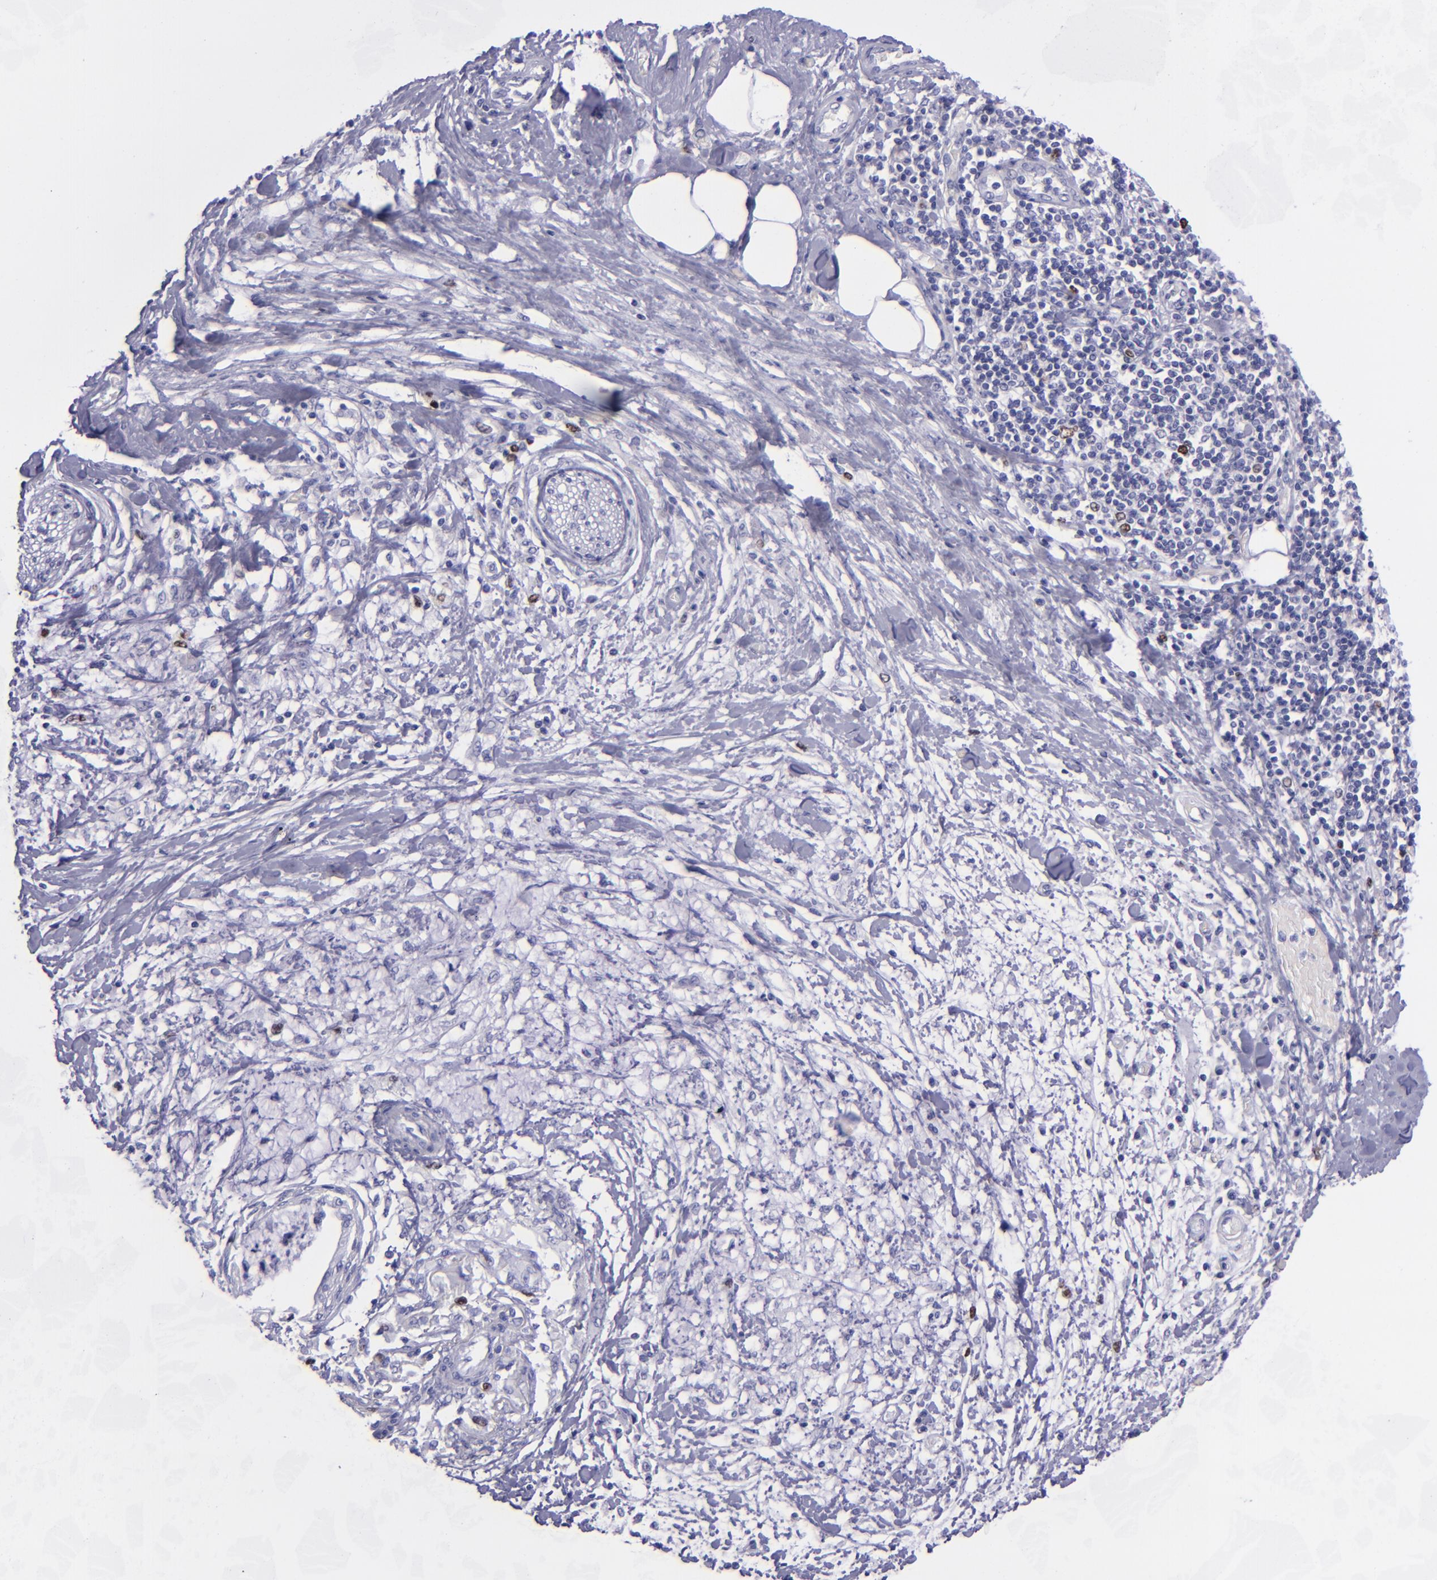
{"staining": {"intensity": "strong", "quantity": "<25%", "location": "nuclear"}, "tissue": "pancreatic cancer", "cell_type": "Tumor cells", "image_type": "cancer", "snomed": [{"axis": "morphology", "description": "Adenocarcinoma, NOS"}, {"axis": "topography", "description": "Pancreas"}], "caption": "Strong nuclear positivity is appreciated in about <25% of tumor cells in pancreatic adenocarcinoma.", "gene": "TOP2A", "patient": {"sex": "female", "age": 64}}